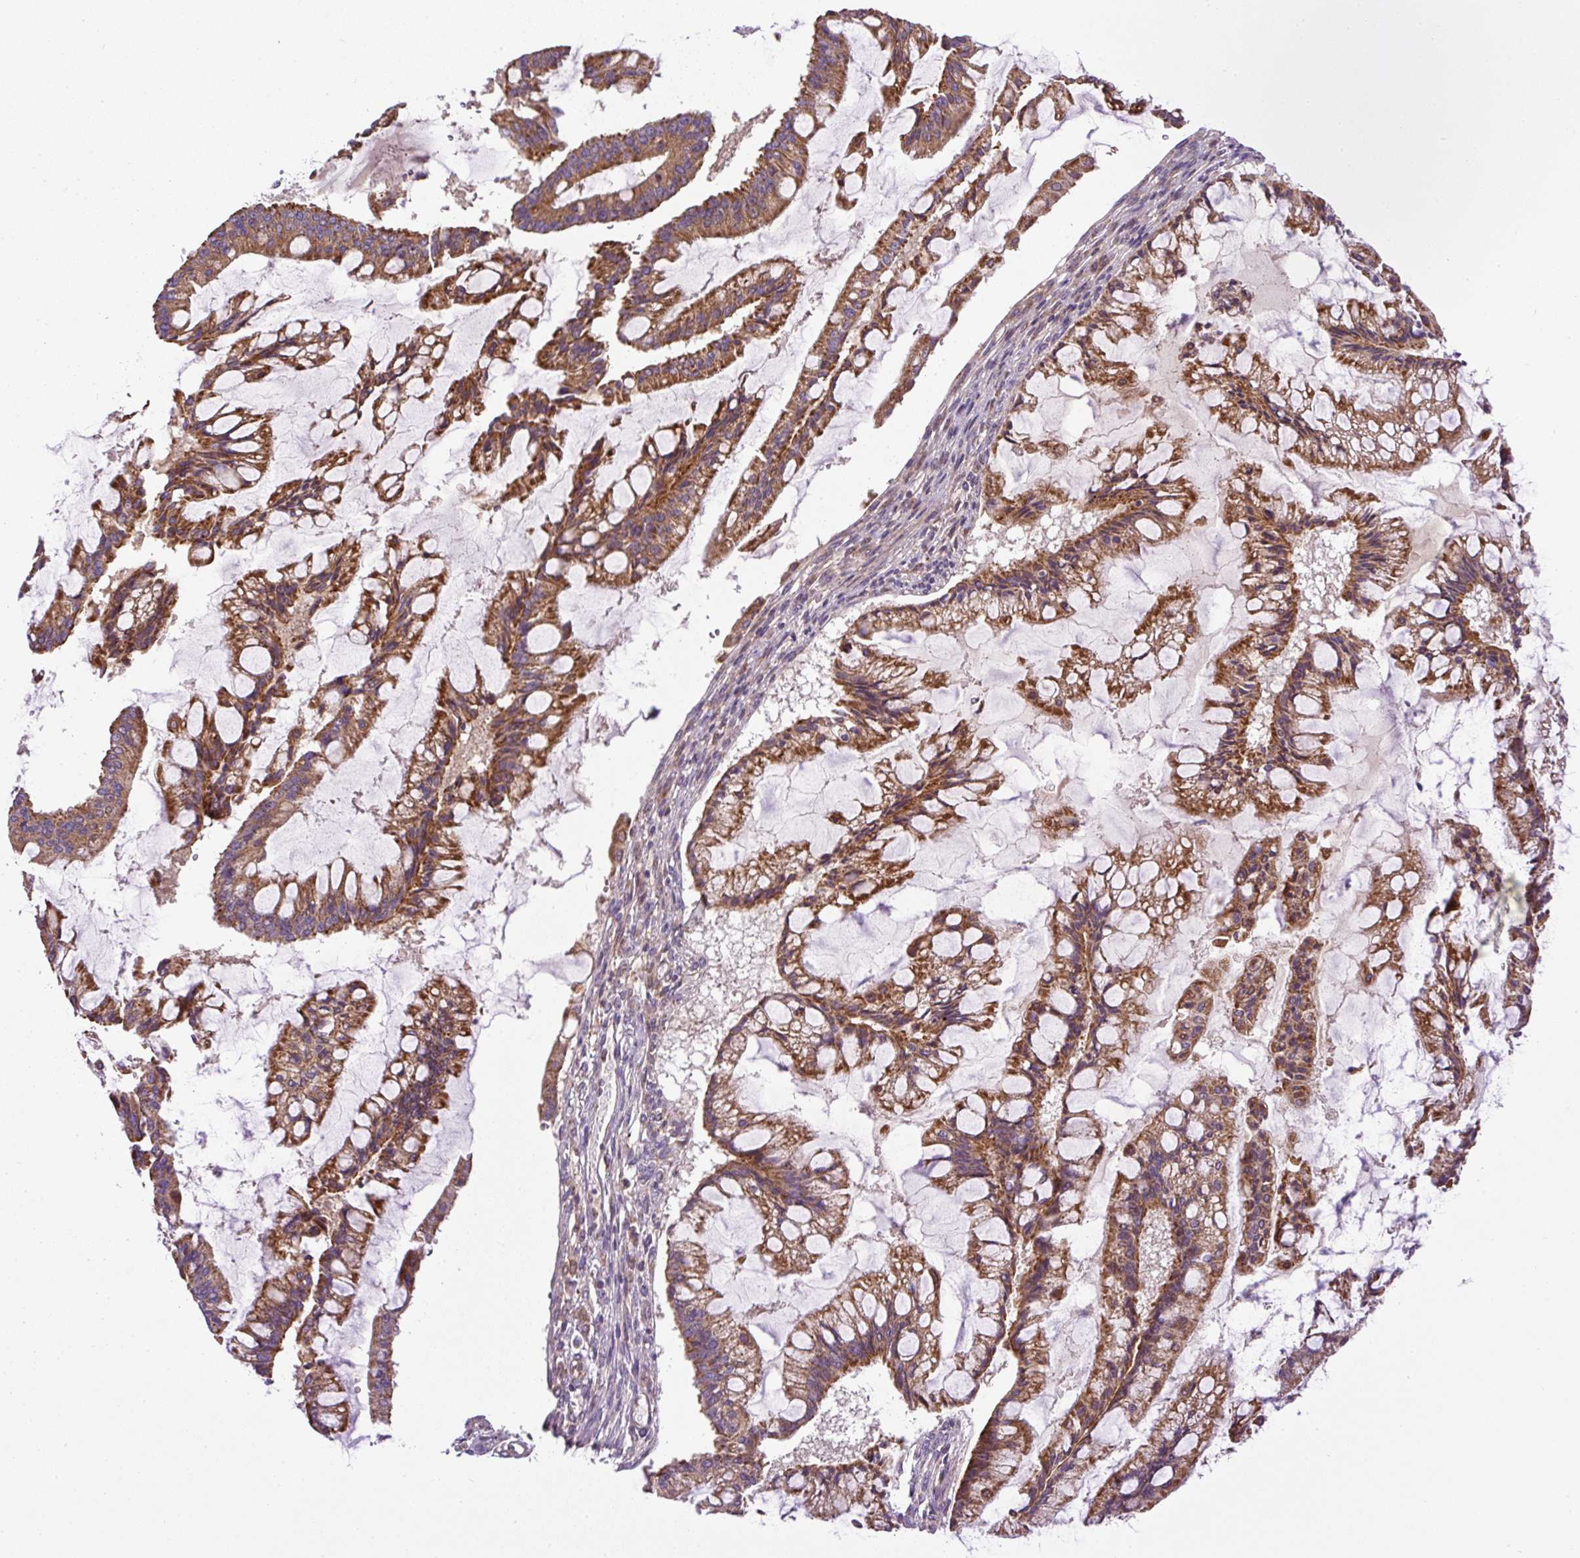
{"staining": {"intensity": "moderate", "quantity": ">75%", "location": "cytoplasmic/membranous"}, "tissue": "ovarian cancer", "cell_type": "Tumor cells", "image_type": "cancer", "snomed": [{"axis": "morphology", "description": "Cystadenocarcinoma, mucinous, NOS"}, {"axis": "topography", "description": "Ovary"}], "caption": "Mucinous cystadenocarcinoma (ovarian) stained with DAB IHC demonstrates medium levels of moderate cytoplasmic/membranous staining in approximately >75% of tumor cells.", "gene": "ZNF547", "patient": {"sex": "female", "age": 73}}